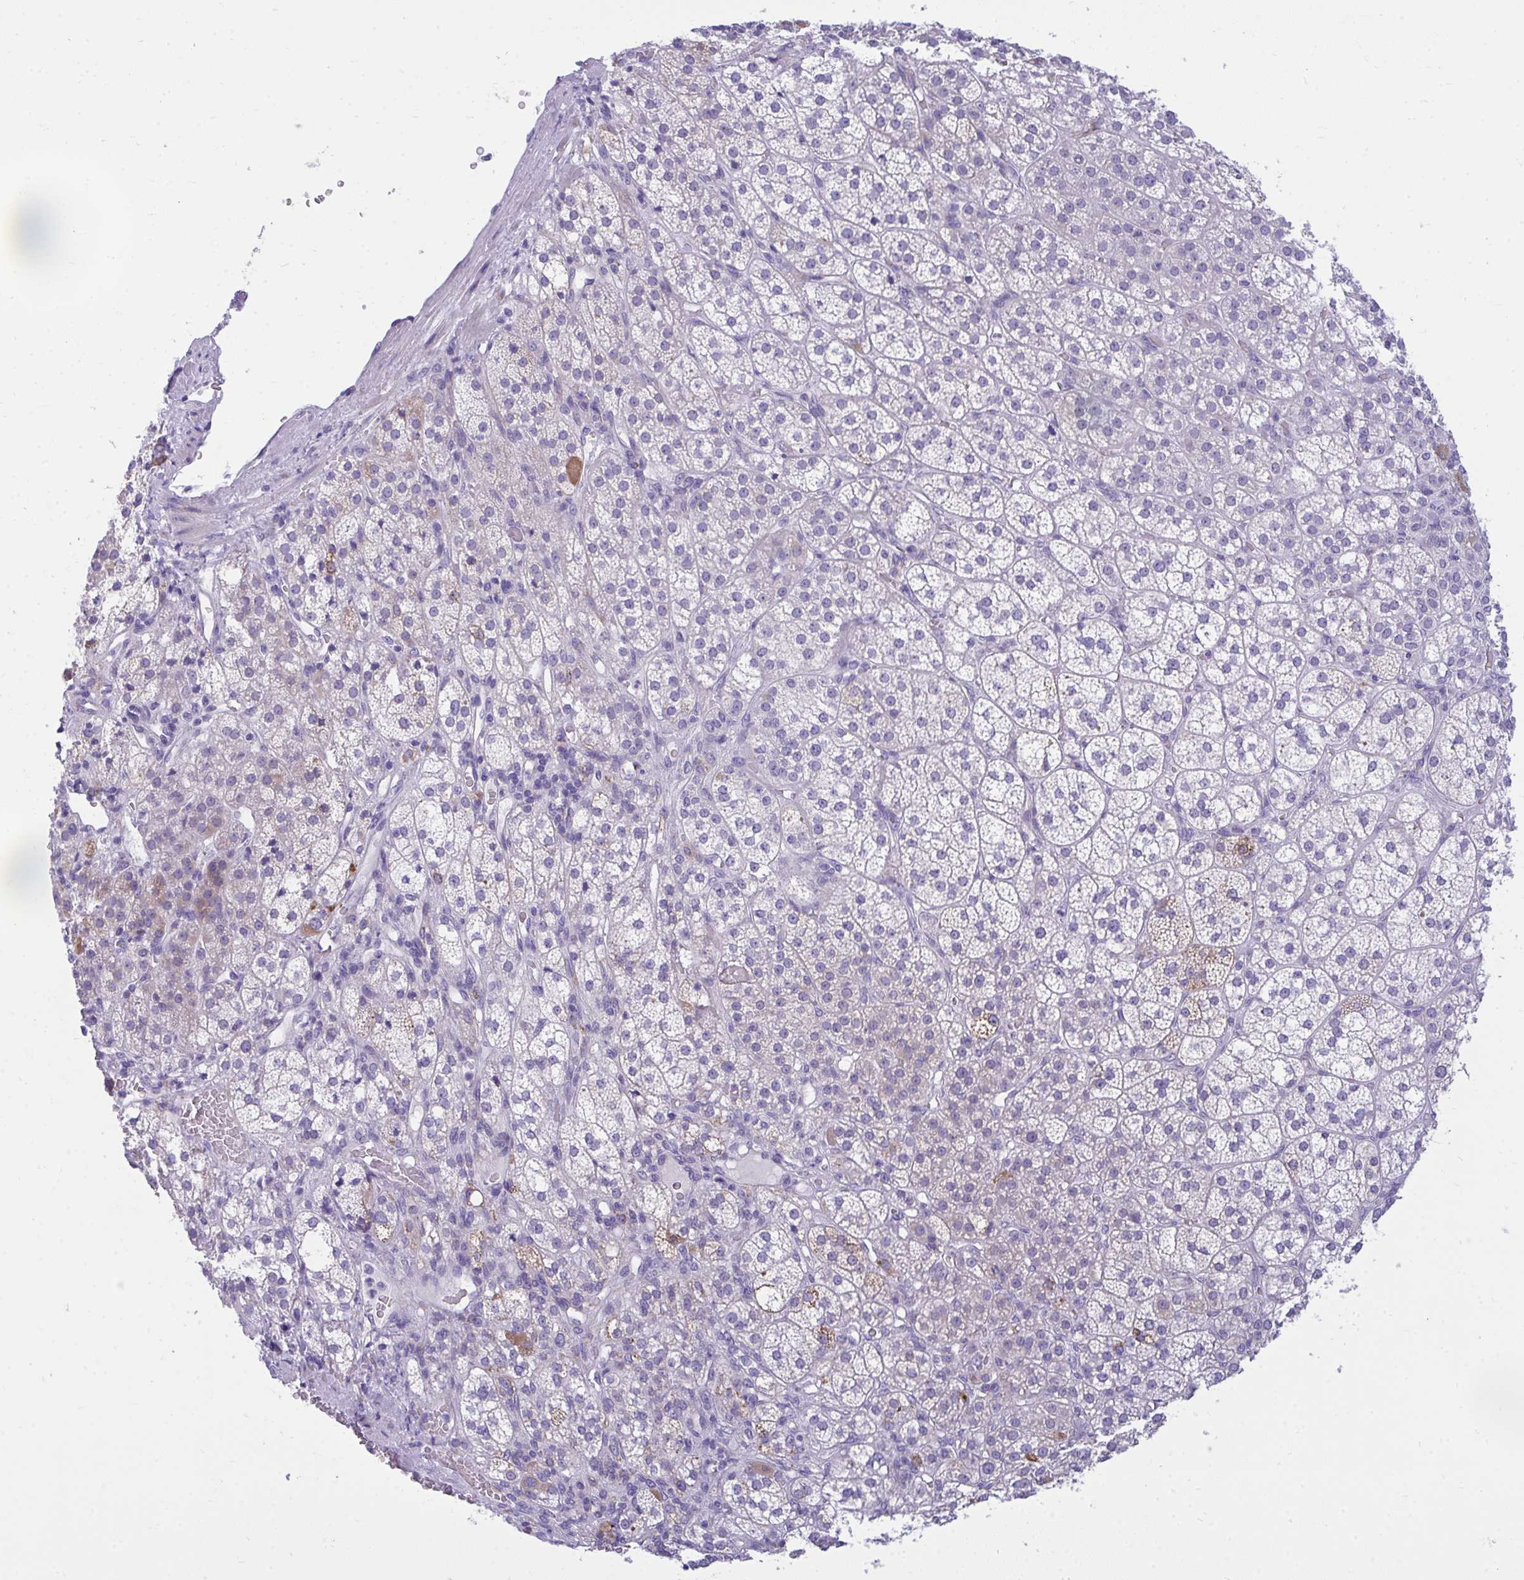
{"staining": {"intensity": "moderate", "quantity": "<25%", "location": "cytoplasmic/membranous"}, "tissue": "adrenal gland", "cell_type": "Glandular cells", "image_type": "normal", "snomed": [{"axis": "morphology", "description": "Normal tissue, NOS"}, {"axis": "topography", "description": "Adrenal gland"}], "caption": "This is a micrograph of immunohistochemistry (IHC) staining of unremarkable adrenal gland, which shows moderate positivity in the cytoplasmic/membranous of glandular cells.", "gene": "AIG1", "patient": {"sex": "female", "age": 60}}